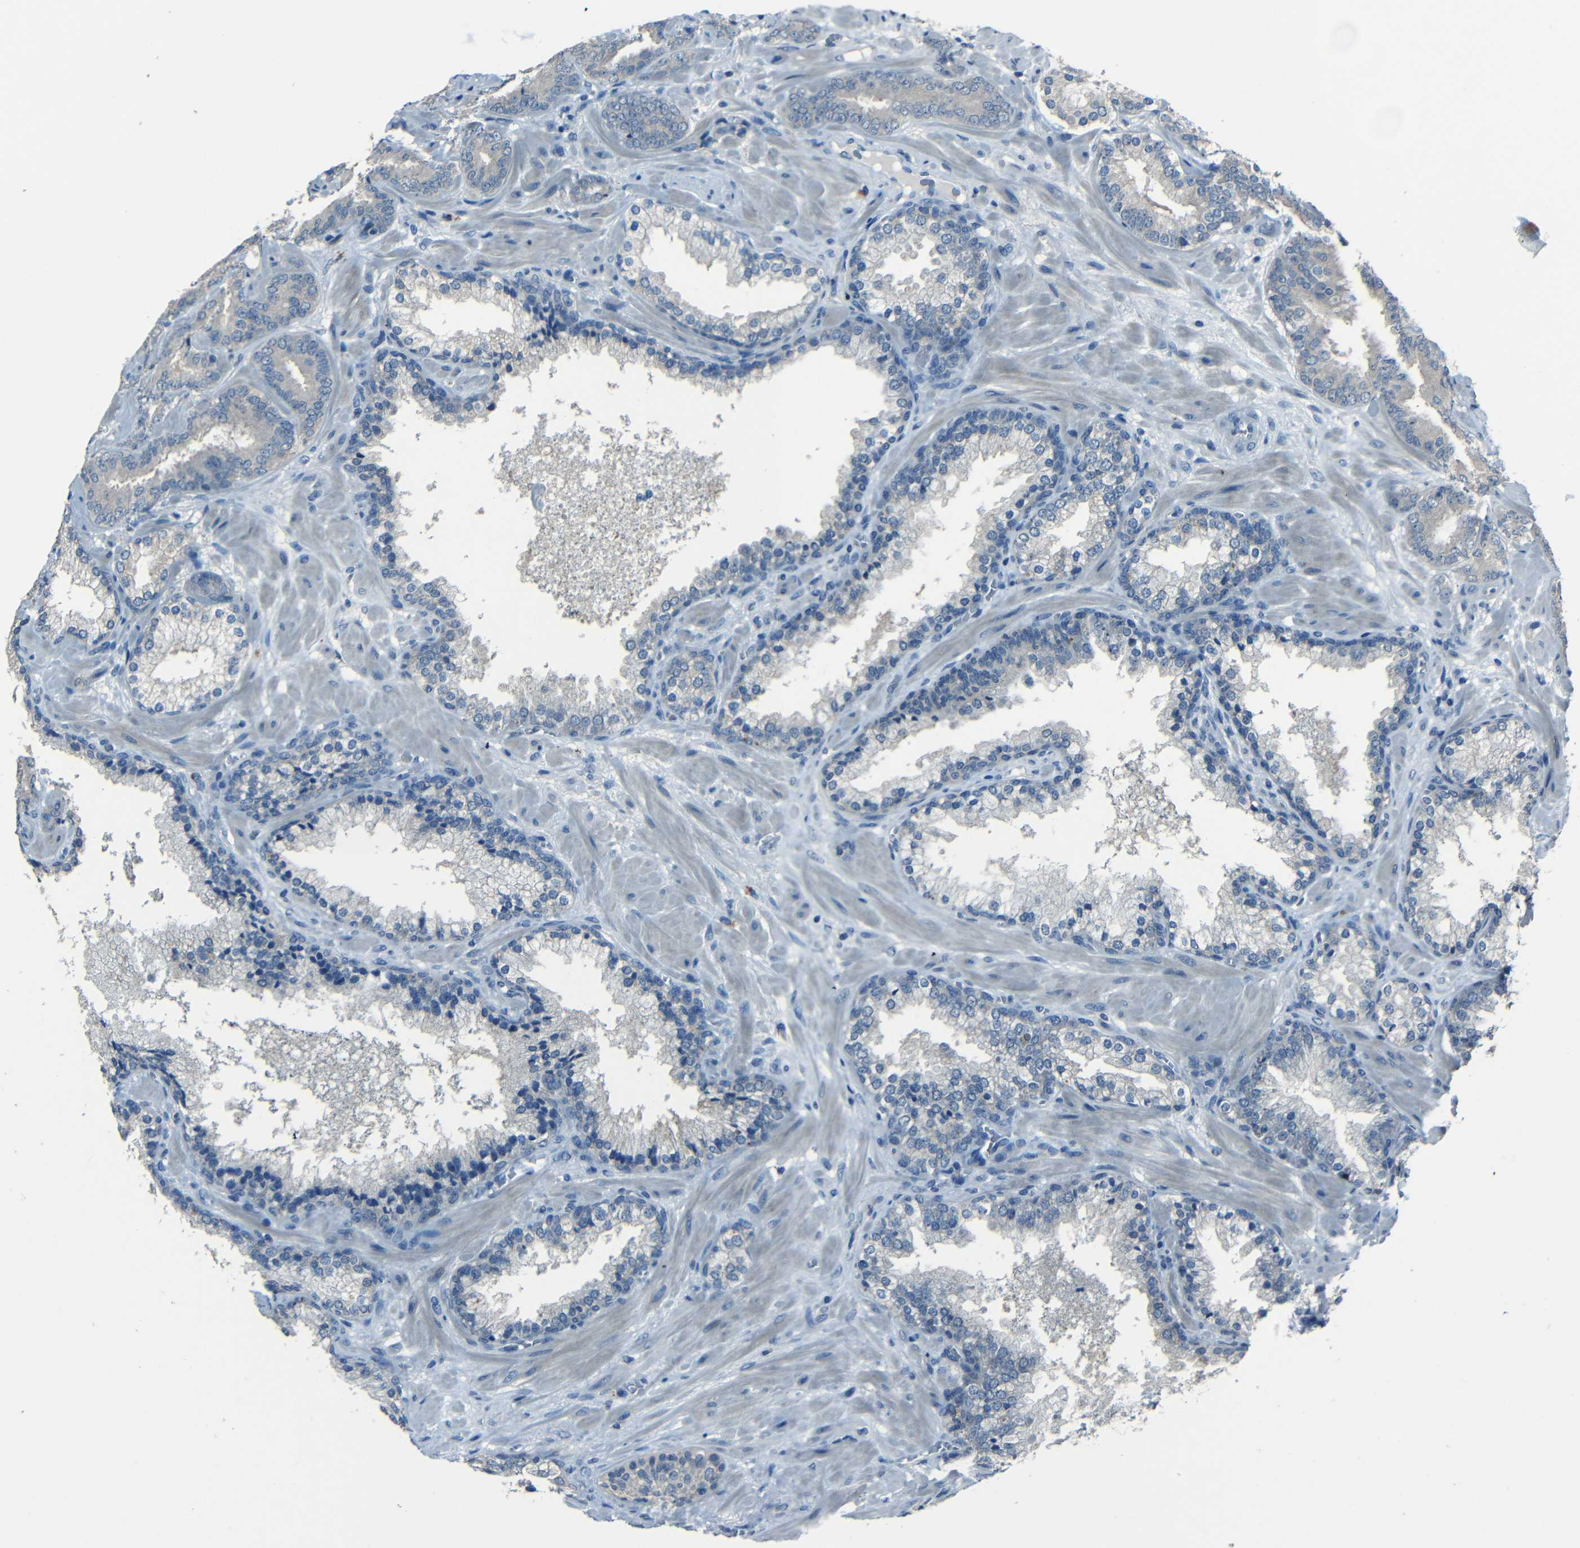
{"staining": {"intensity": "negative", "quantity": "none", "location": "none"}, "tissue": "prostate cancer", "cell_type": "Tumor cells", "image_type": "cancer", "snomed": [{"axis": "morphology", "description": "Adenocarcinoma, Low grade"}, {"axis": "topography", "description": "Prostate"}], "caption": "Histopathology image shows no significant protein expression in tumor cells of adenocarcinoma (low-grade) (prostate). (Immunohistochemistry (ihc), brightfield microscopy, high magnification).", "gene": "SLA", "patient": {"sex": "male", "age": 63}}